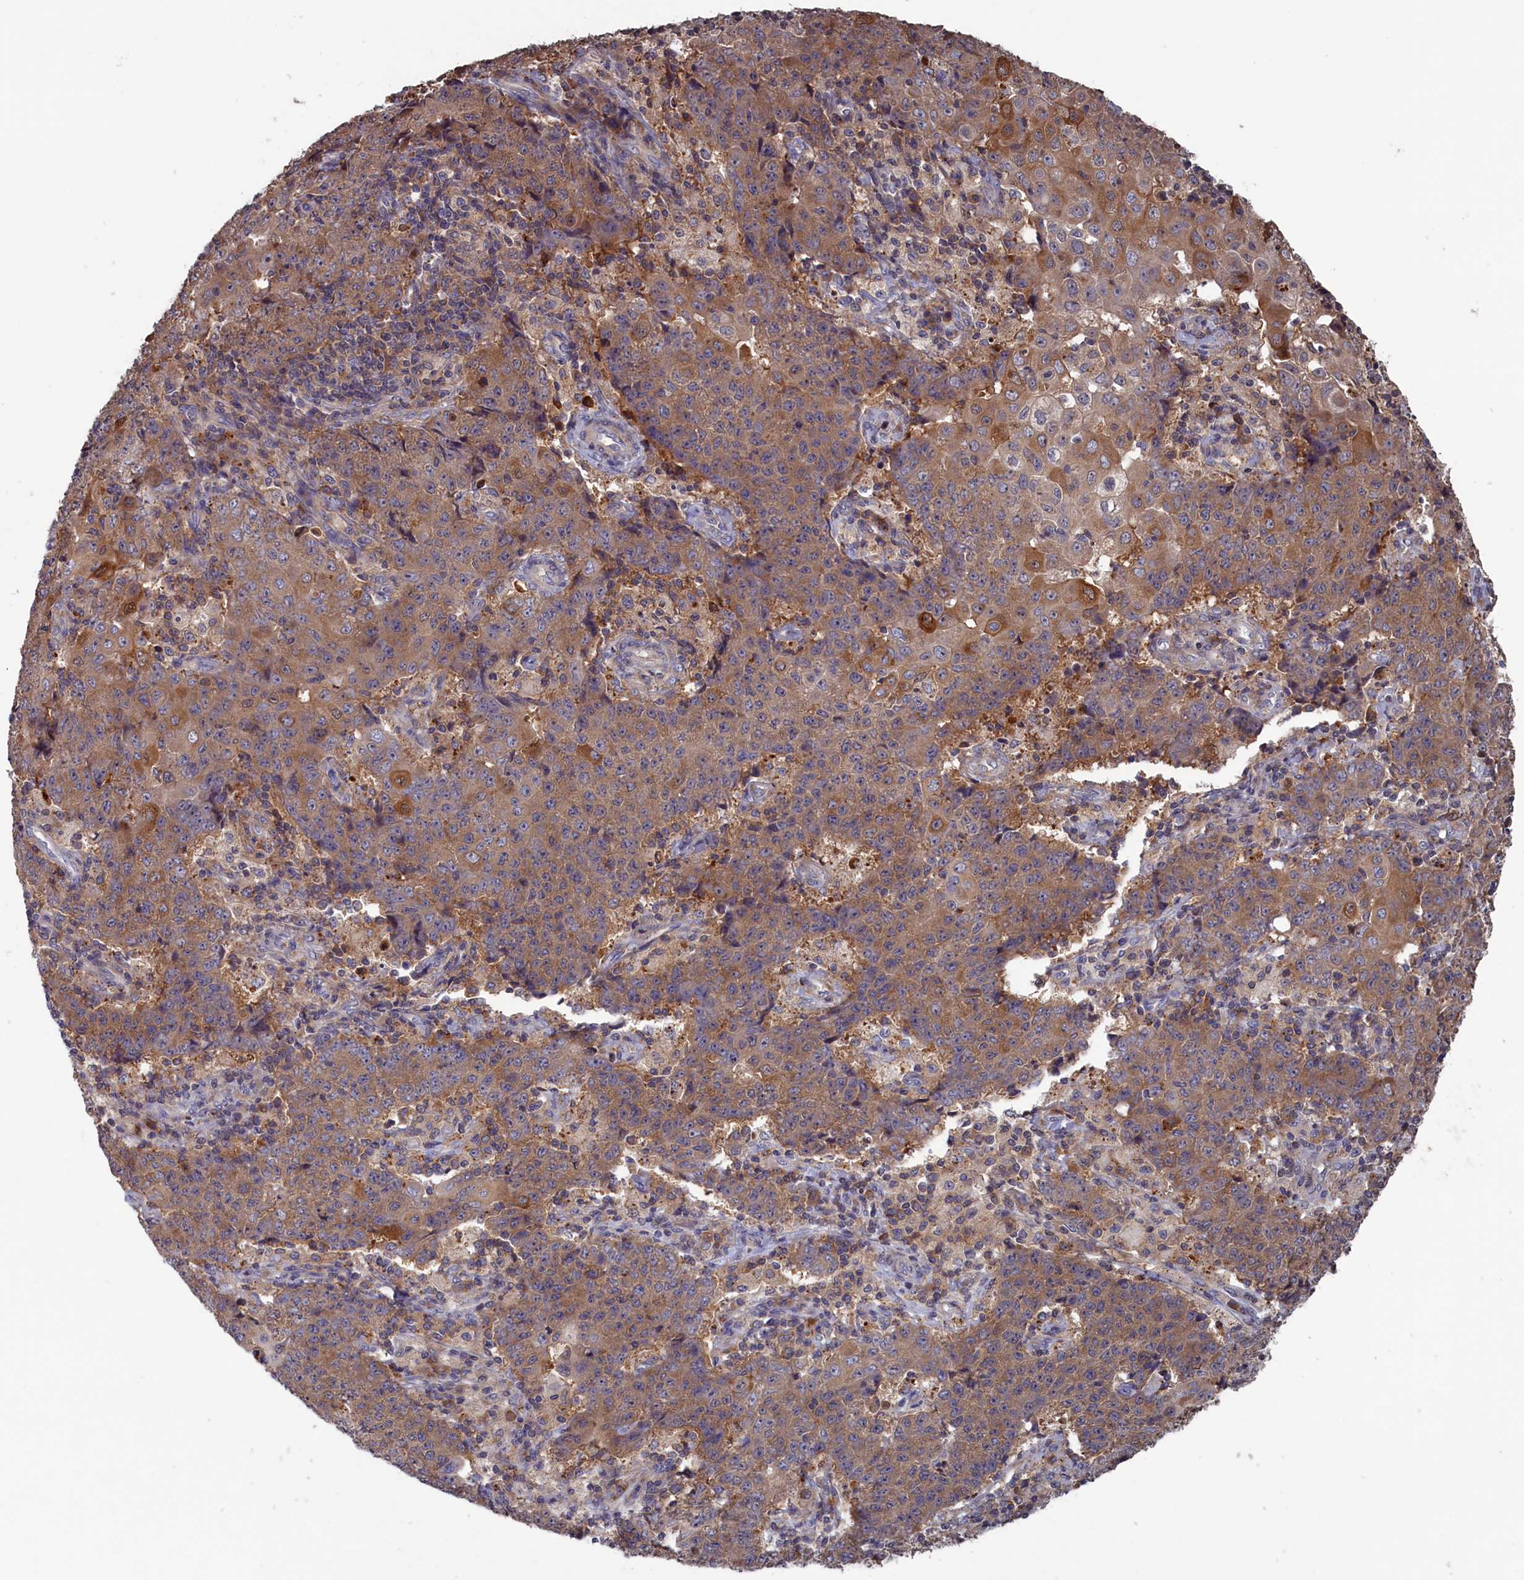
{"staining": {"intensity": "moderate", "quantity": ">75%", "location": "cytoplasmic/membranous"}, "tissue": "ovarian cancer", "cell_type": "Tumor cells", "image_type": "cancer", "snomed": [{"axis": "morphology", "description": "Carcinoma, endometroid"}, {"axis": "topography", "description": "Ovary"}], "caption": "Human ovarian cancer (endometroid carcinoma) stained with a brown dye displays moderate cytoplasmic/membranous positive positivity in approximately >75% of tumor cells.", "gene": "CACTIN", "patient": {"sex": "female", "age": 42}}